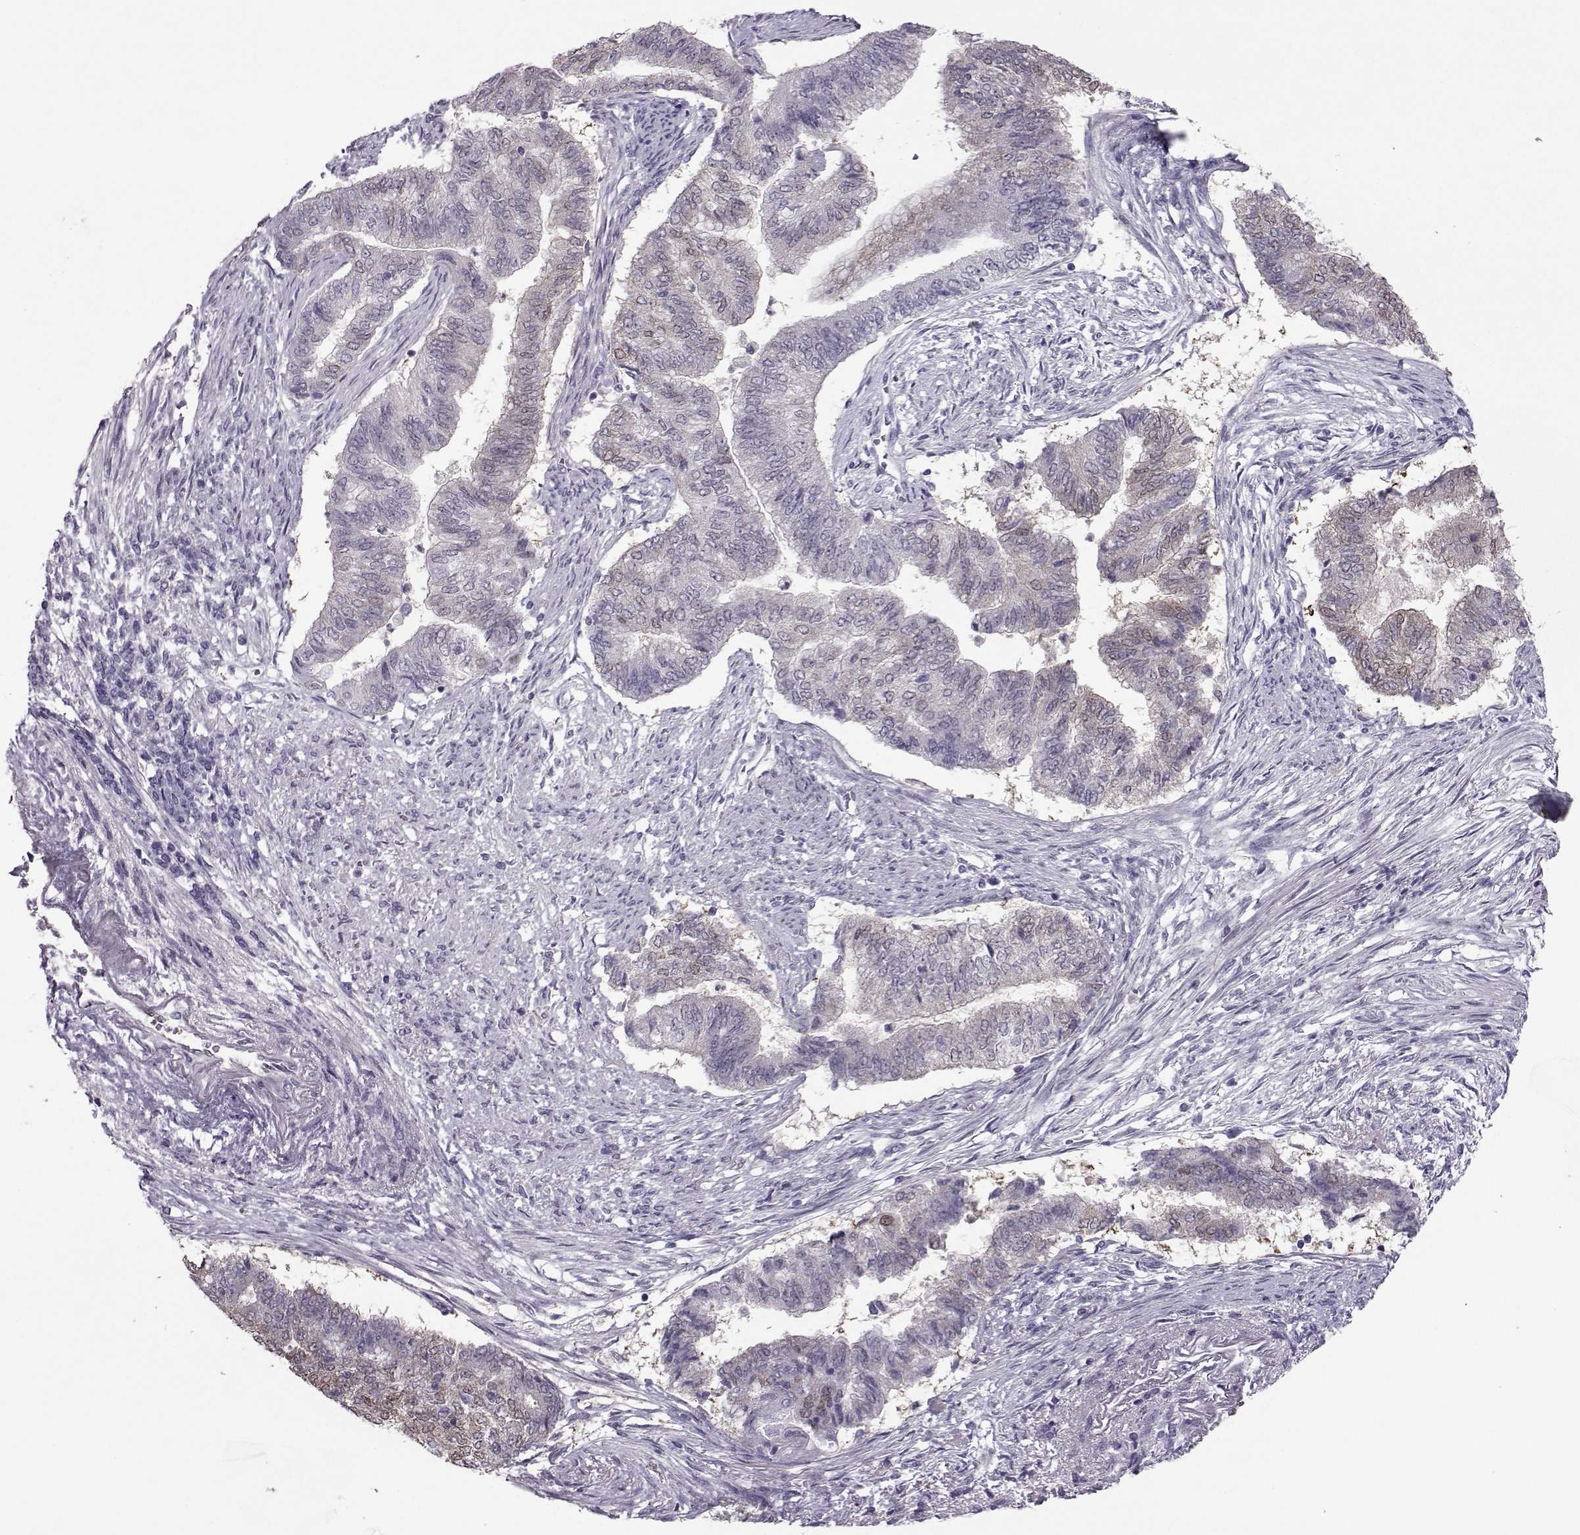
{"staining": {"intensity": "strong", "quantity": "<25%", "location": "cytoplasmic/membranous,nuclear"}, "tissue": "endometrial cancer", "cell_type": "Tumor cells", "image_type": "cancer", "snomed": [{"axis": "morphology", "description": "Adenocarcinoma, NOS"}, {"axis": "topography", "description": "Endometrium"}], "caption": "Tumor cells reveal strong cytoplasmic/membranous and nuclear positivity in about <25% of cells in endometrial cancer (adenocarcinoma).", "gene": "ASRGL1", "patient": {"sex": "female", "age": 65}}